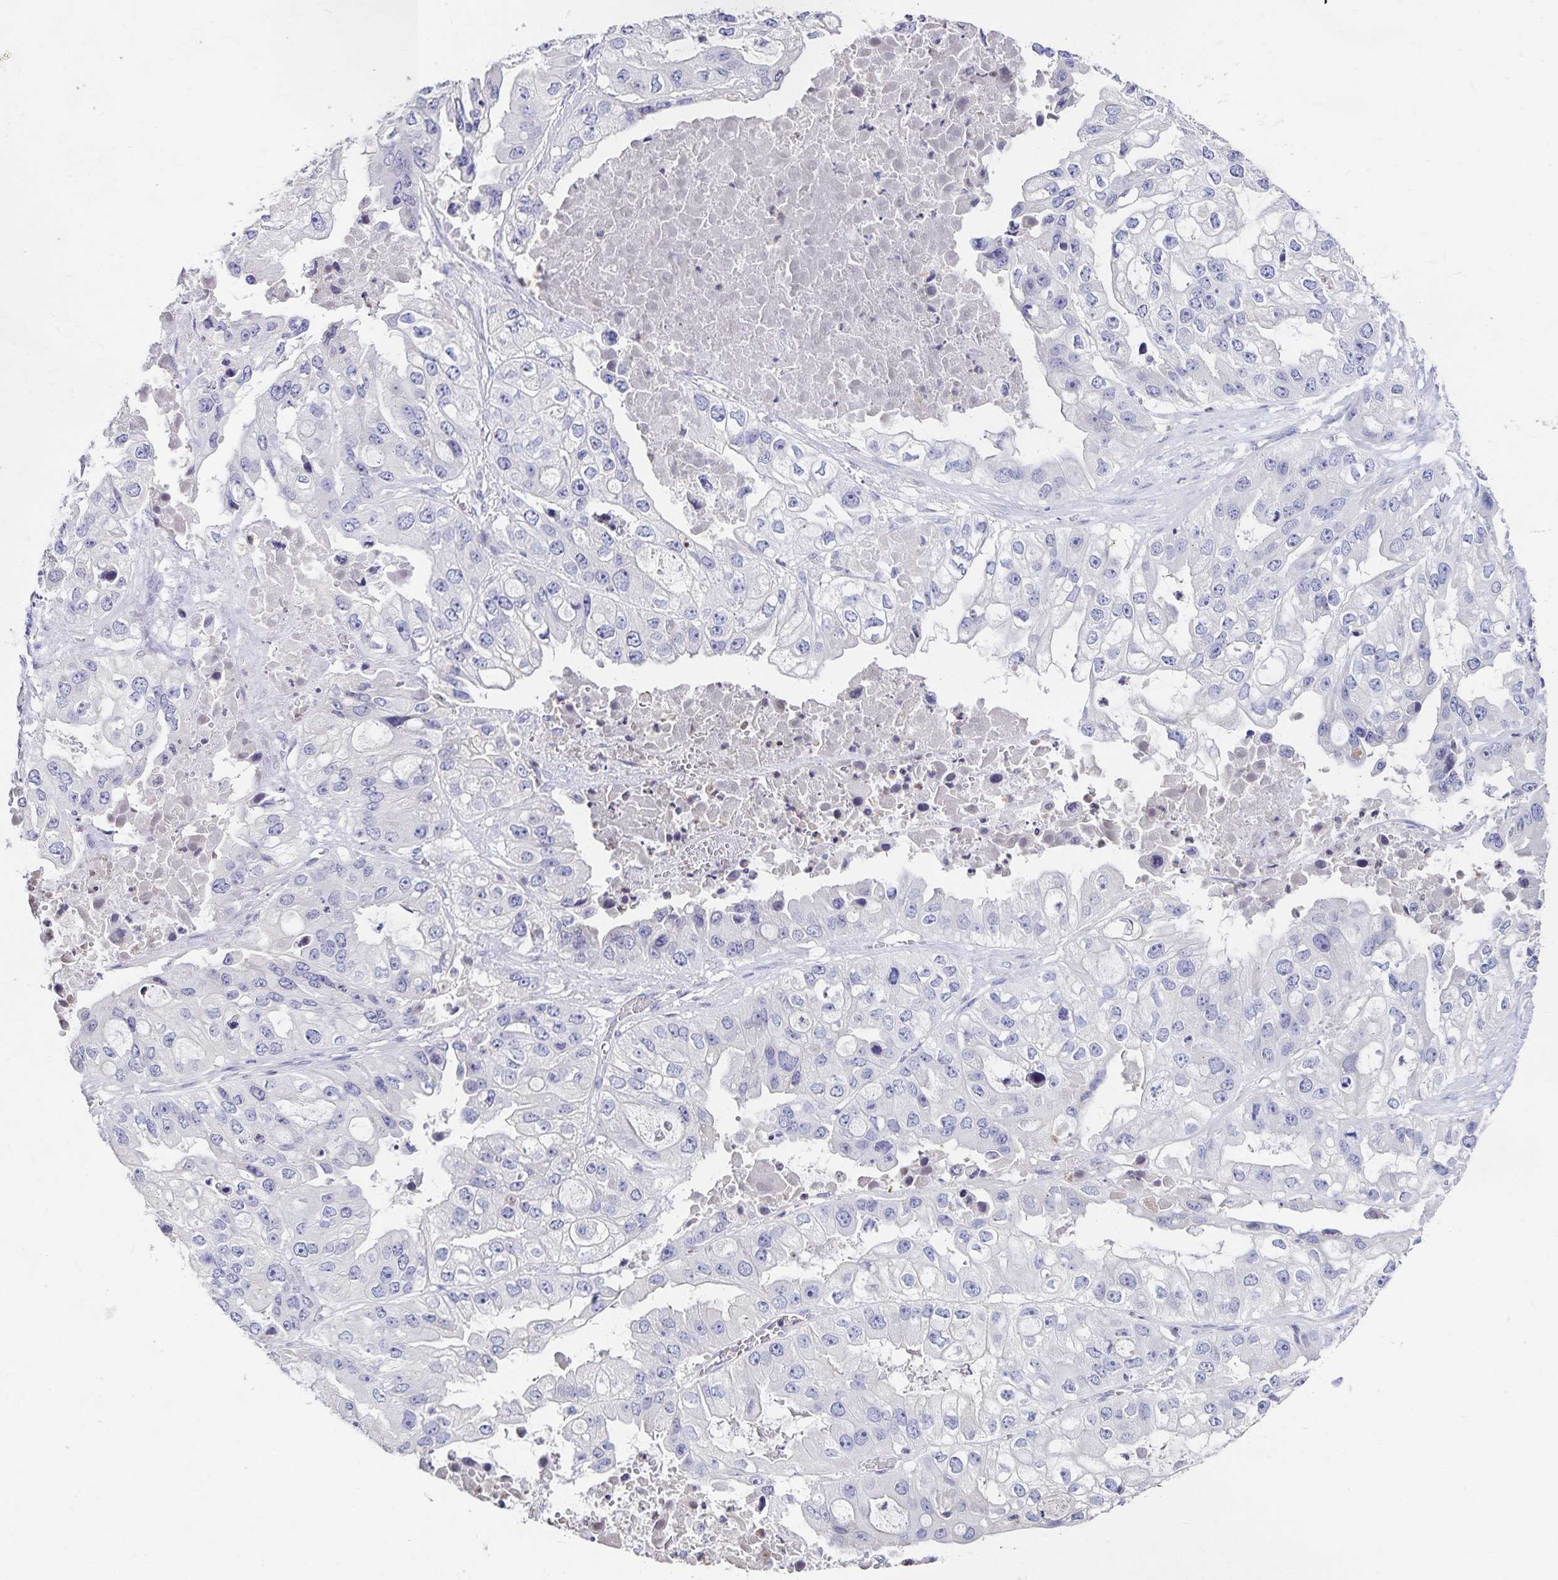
{"staining": {"intensity": "negative", "quantity": "none", "location": "none"}, "tissue": "ovarian cancer", "cell_type": "Tumor cells", "image_type": "cancer", "snomed": [{"axis": "morphology", "description": "Cystadenocarcinoma, serous, NOS"}, {"axis": "topography", "description": "Ovary"}], "caption": "This is a histopathology image of immunohistochemistry (IHC) staining of ovarian cancer, which shows no positivity in tumor cells.", "gene": "PAX5", "patient": {"sex": "female", "age": 56}}